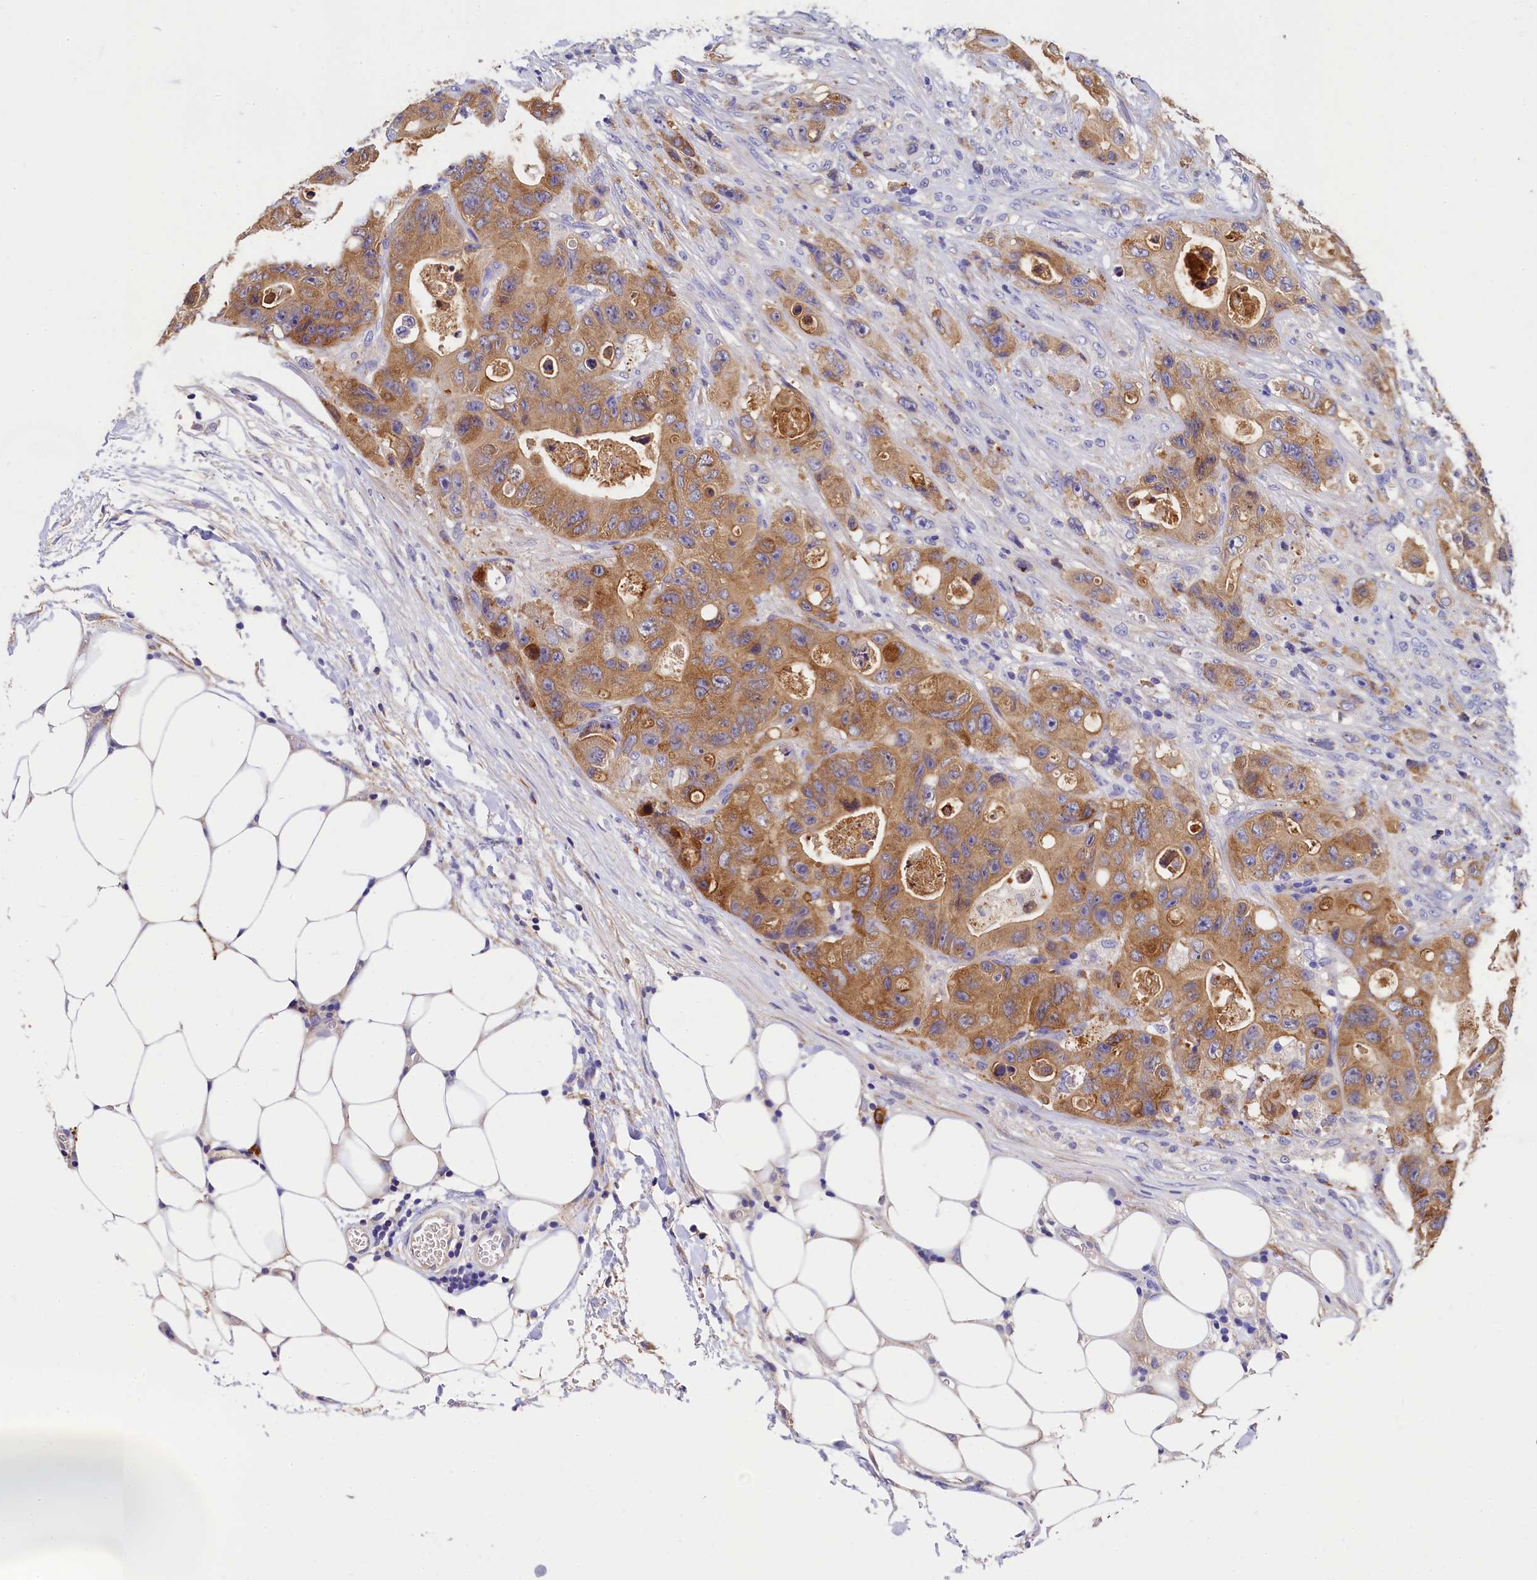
{"staining": {"intensity": "moderate", "quantity": ">75%", "location": "cytoplasmic/membranous"}, "tissue": "colorectal cancer", "cell_type": "Tumor cells", "image_type": "cancer", "snomed": [{"axis": "morphology", "description": "Adenocarcinoma, NOS"}, {"axis": "topography", "description": "Colon"}], "caption": "Colorectal adenocarcinoma stained with immunohistochemistry reveals moderate cytoplasmic/membranous staining in approximately >75% of tumor cells. Immunohistochemistry (ihc) stains the protein of interest in brown and the nuclei are stained blue.", "gene": "EPS8L2", "patient": {"sex": "female", "age": 46}}